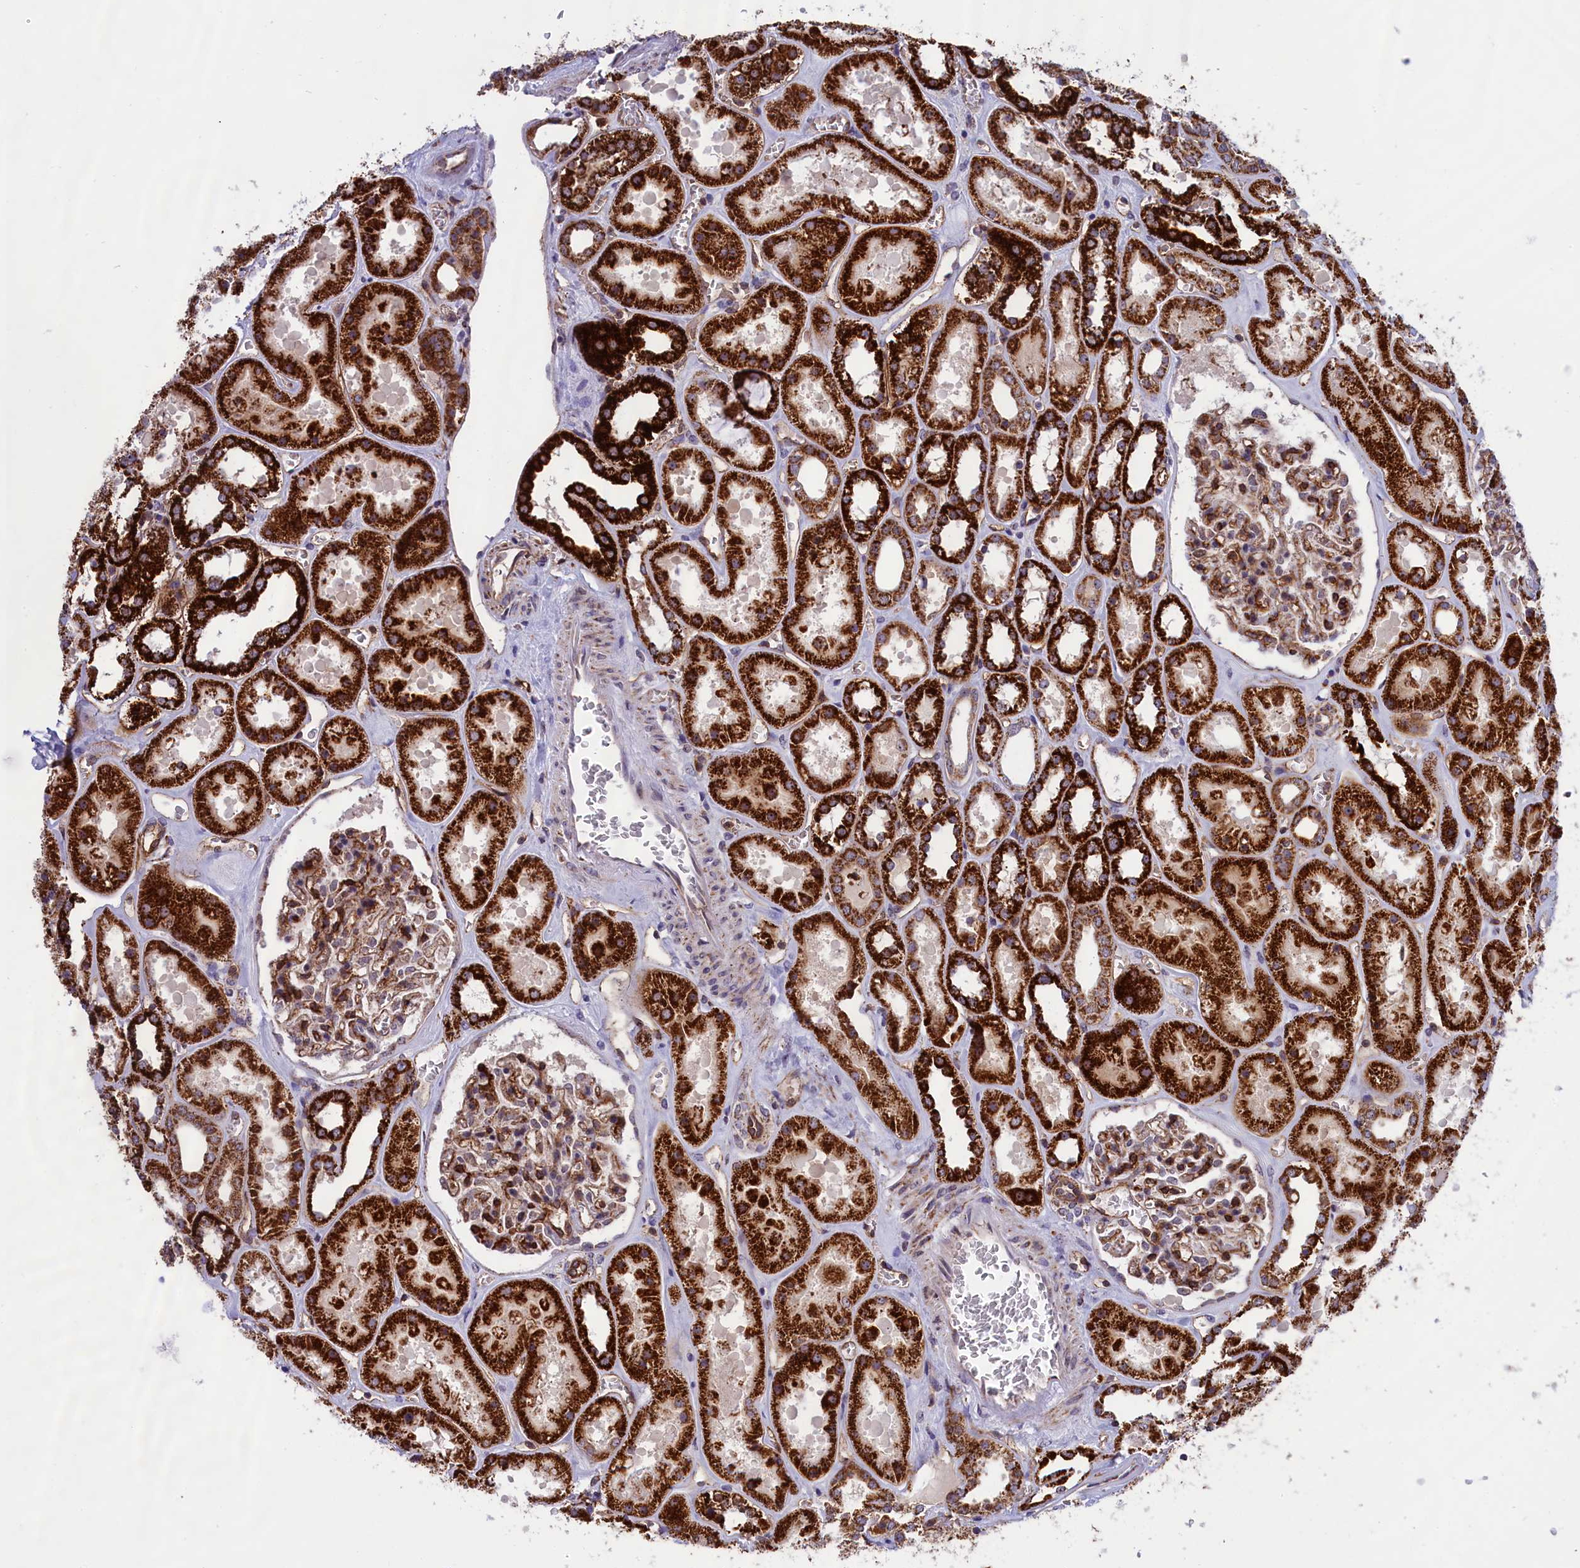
{"staining": {"intensity": "strong", "quantity": "25%-75%", "location": "cytoplasmic/membranous"}, "tissue": "kidney", "cell_type": "Cells in glomeruli", "image_type": "normal", "snomed": [{"axis": "morphology", "description": "Normal tissue, NOS"}, {"axis": "topography", "description": "Kidney"}], "caption": "Brown immunohistochemical staining in unremarkable human kidney exhibits strong cytoplasmic/membranous positivity in about 25%-75% of cells in glomeruli. (IHC, brightfield microscopy, high magnification).", "gene": "MPND", "patient": {"sex": "female", "age": 41}}